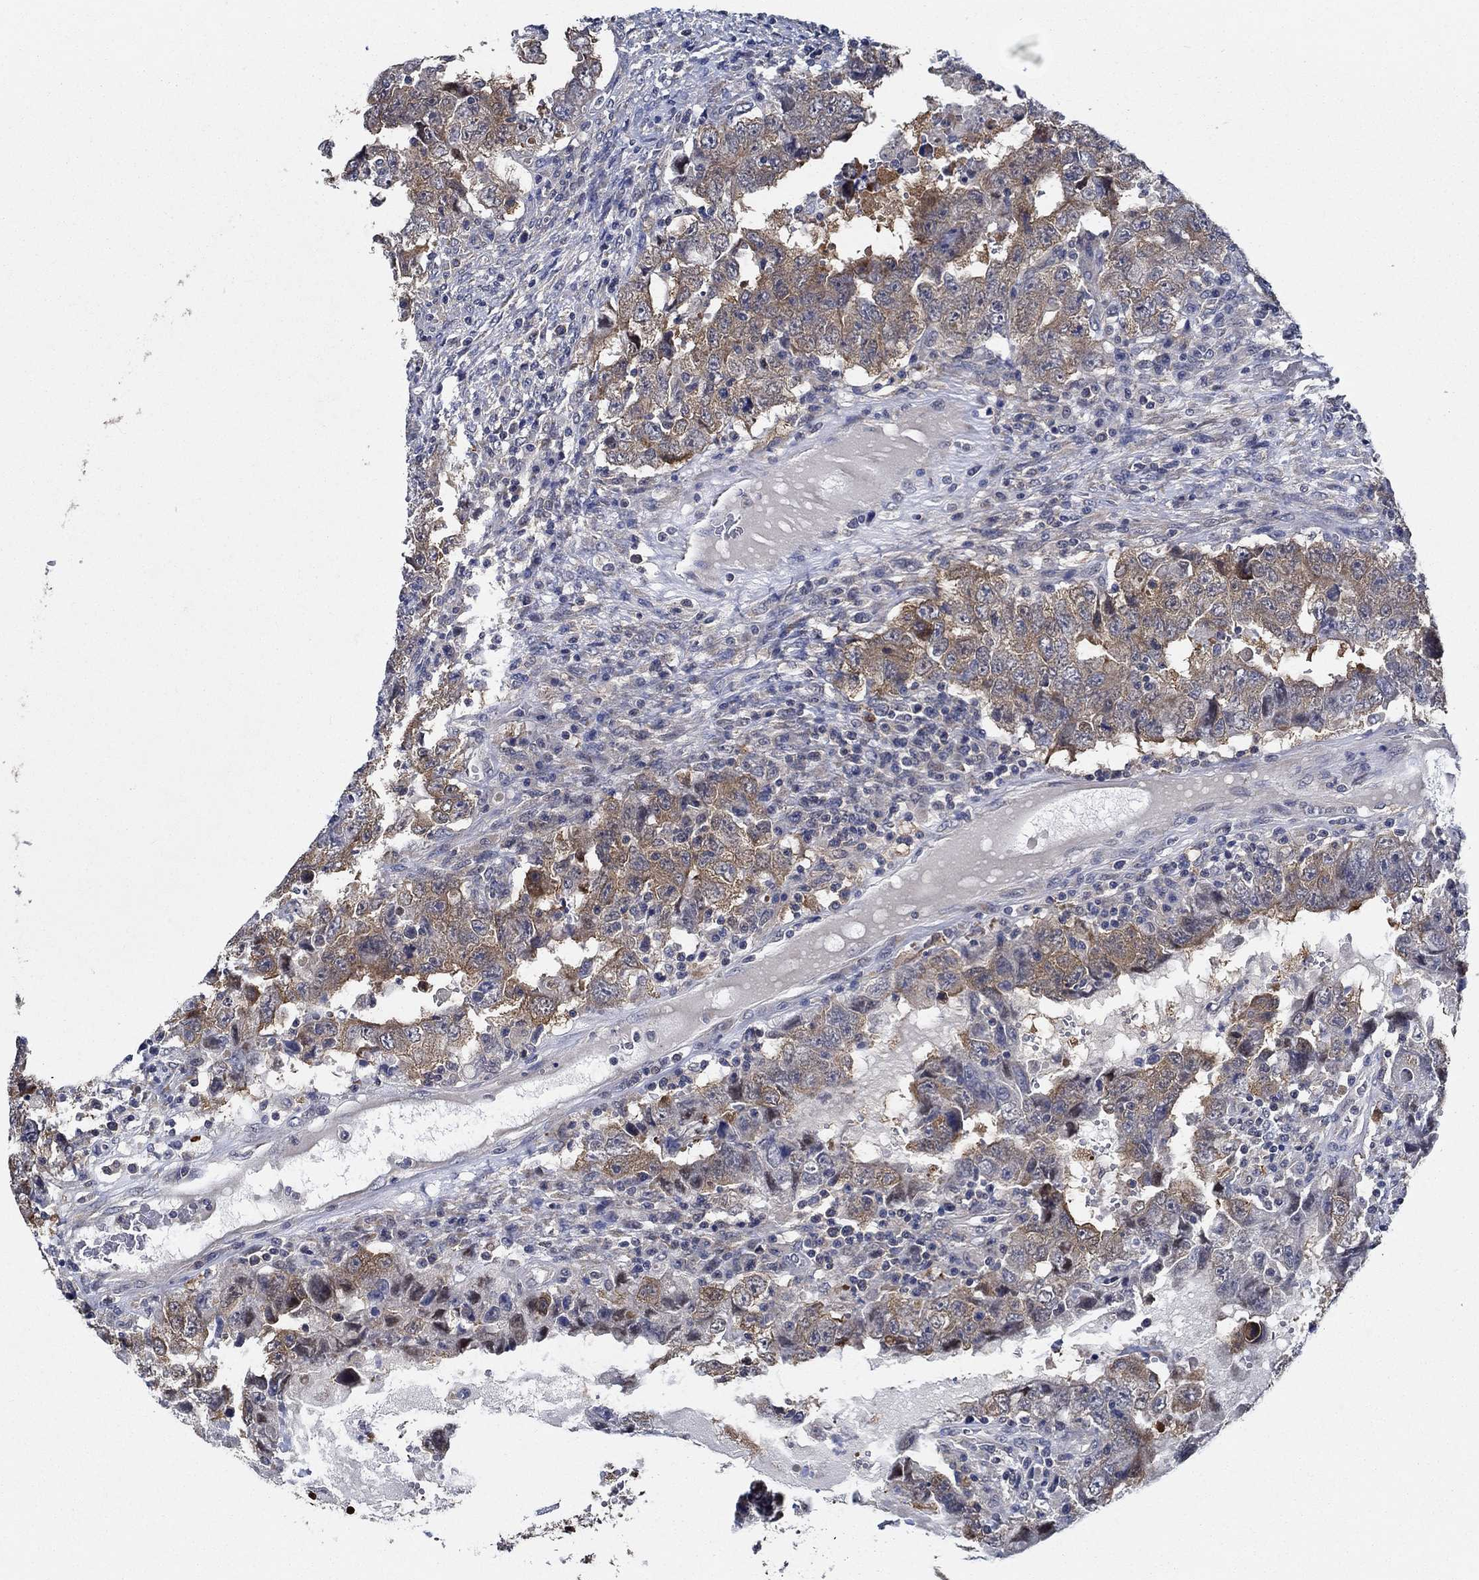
{"staining": {"intensity": "moderate", "quantity": "25%-75%", "location": "cytoplasmic/membranous"}, "tissue": "testis cancer", "cell_type": "Tumor cells", "image_type": "cancer", "snomed": [{"axis": "morphology", "description": "Carcinoma, Embryonal, NOS"}, {"axis": "topography", "description": "Testis"}], "caption": "DAB immunohistochemical staining of testis cancer shows moderate cytoplasmic/membranous protein staining in approximately 25%-75% of tumor cells. (brown staining indicates protein expression, while blue staining denotes nuclei).", "gene": "DACT1", "patient": {"sex": "male", "age": 26}}